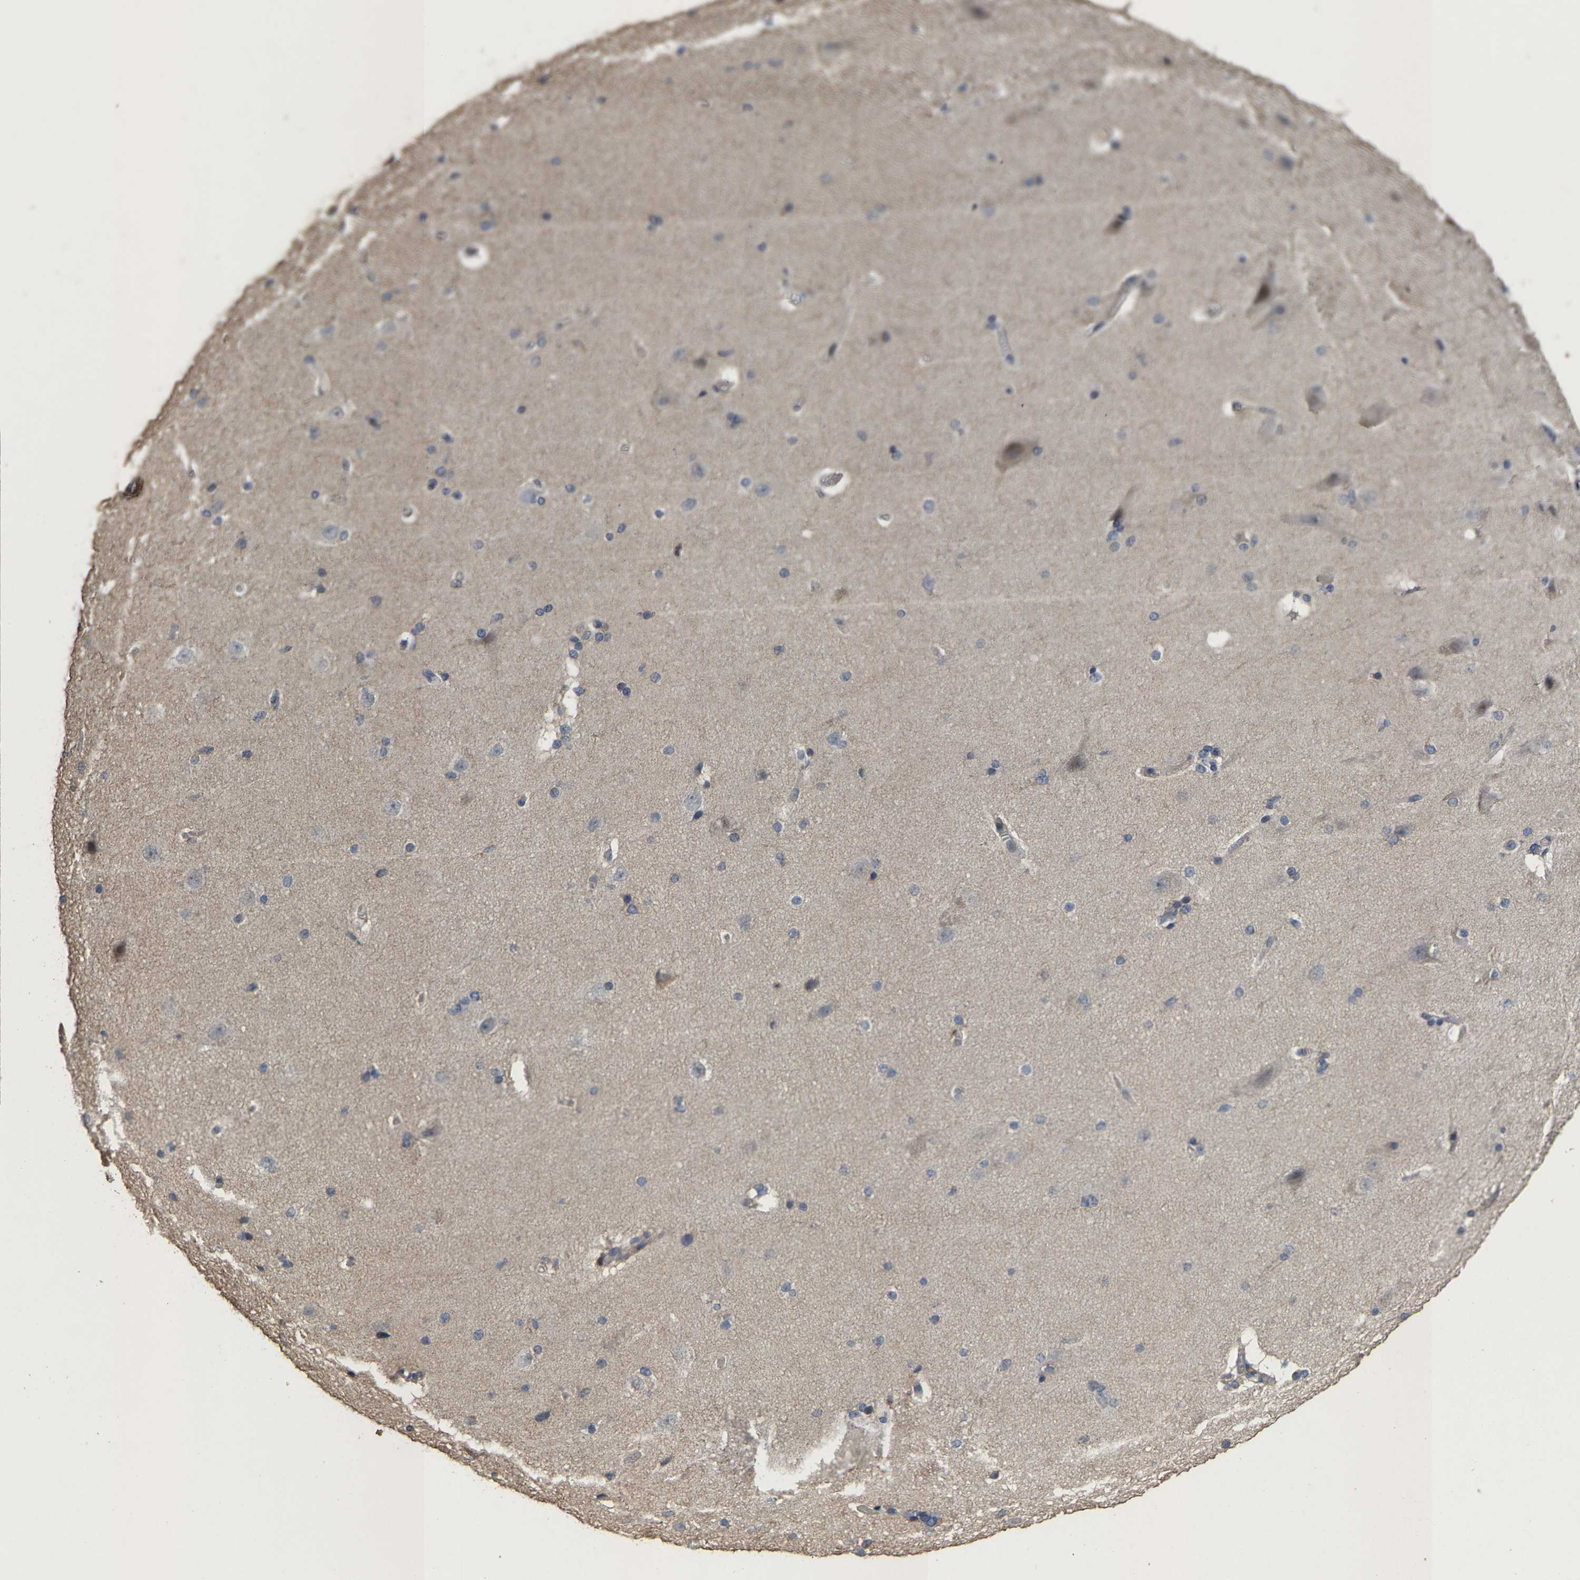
{"staining": {"intensity": "weak", "quantity": "<25%", "location": "cytoplasmic/membranous"}, "tissue": "cerebral cortex", "cell_type": "Endothelial cells", "image_type": "normal", "snomed": [{"axis": "morphology", "description": "Normal tissue, NOS"}, {"axis": "topography", "description": "Cerebral cortex"}, {"axis": "topography", "description": "Hippocampus"}], "caption": "Micrograph shows no significant protein positivity in endothelial cells of unremarkable cerebral cortex.", "gene": "TDRKH", "patient": {"sex": "female", "age": 19}}